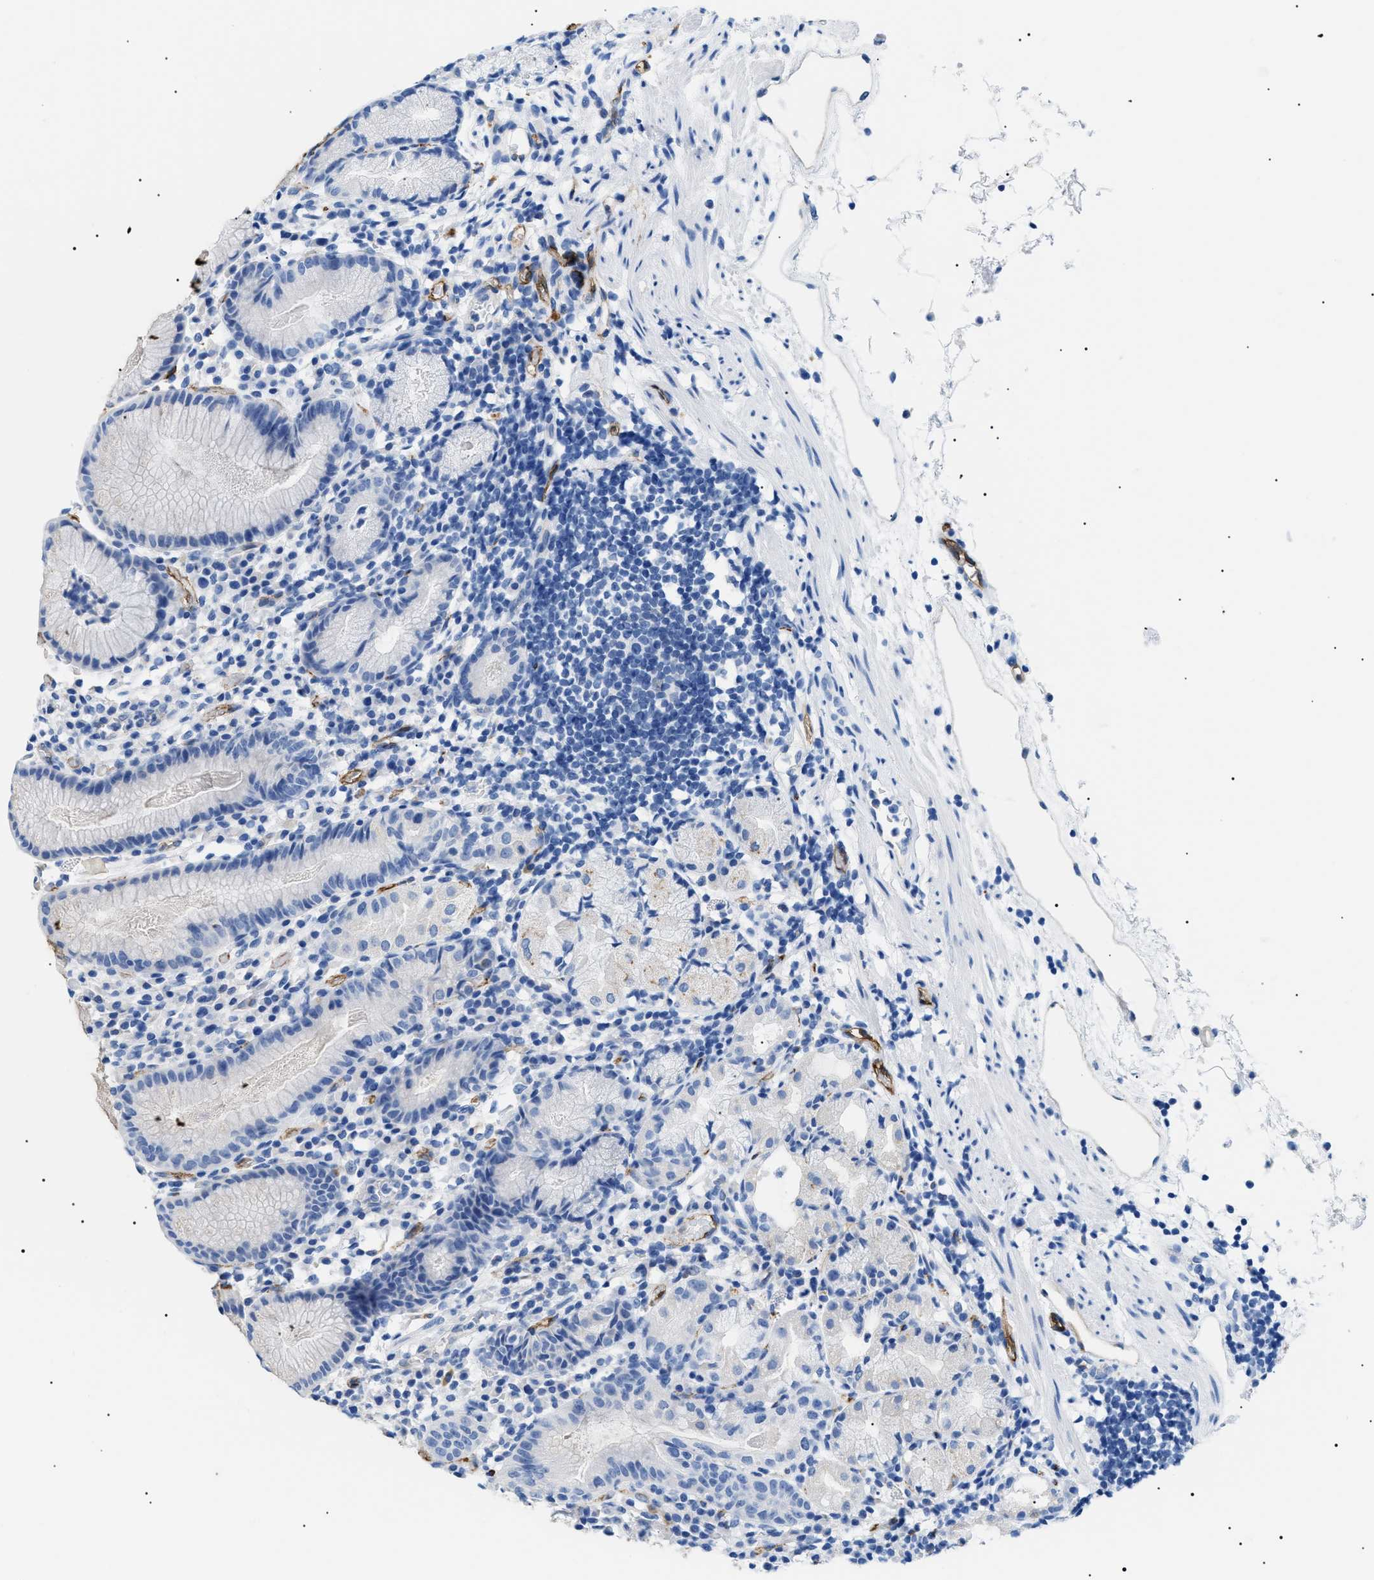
{"staining": {"intensity": "weak", "quantity": "<25%", "location": "cytoplasmic/membranous"}, "tissue": "stomach", "cell_type": "Glandular cells", "image_type": "normal", "snomed": [{"axis": "morphology", "description": "Normal tissue, NOS"}, {"axis": "topography", "description": "Stomach"}, {"axis": "topography", "description": "Stomach, lower"}], "caption": "Photomicrograph shows no protein positivity in glandular cells of benign stomach.", "gene": "PODXL", "patient": {"sex": "female", "age": 75}}